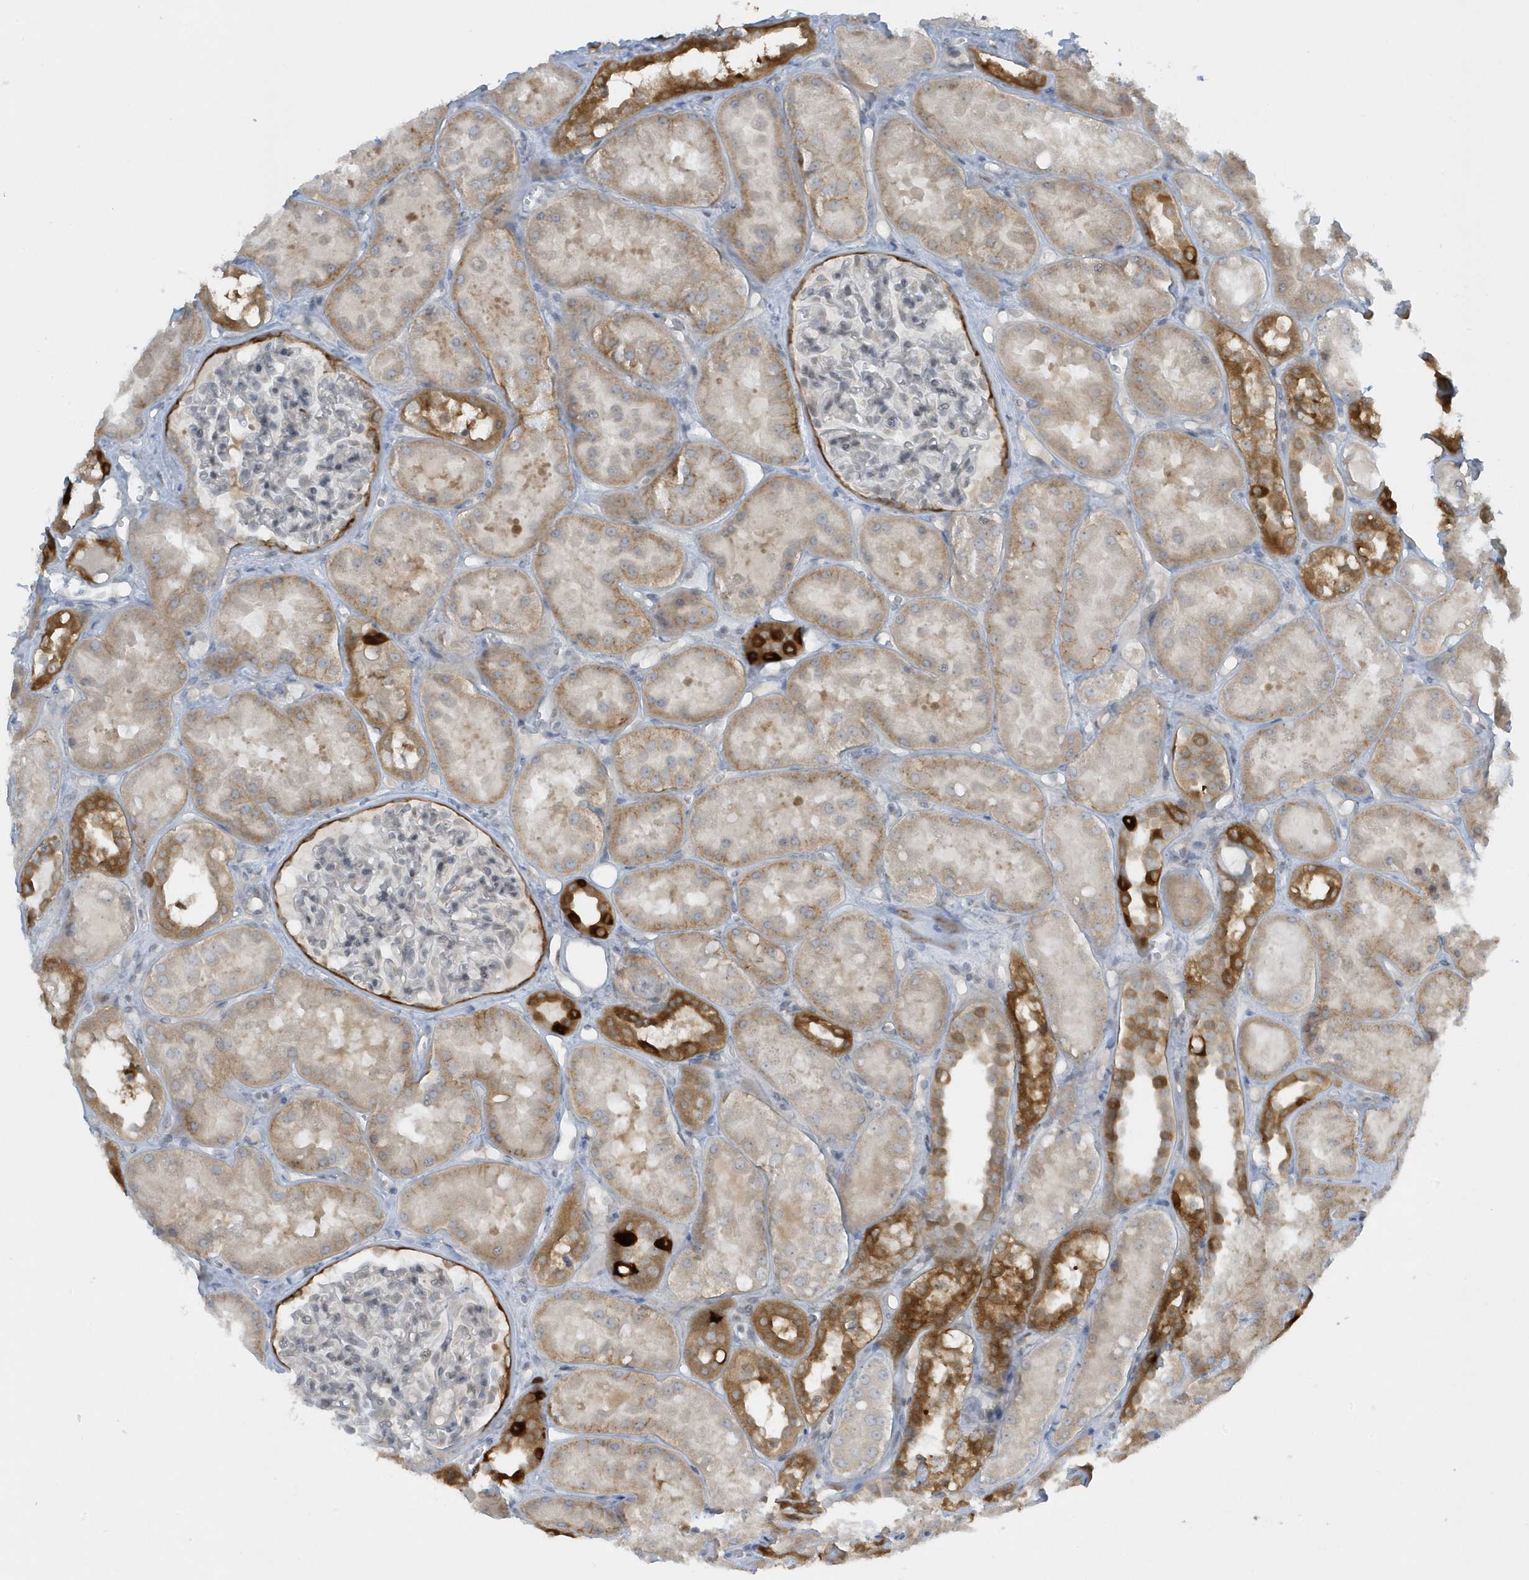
{"staining": {"intensity": "negative", "quantity": "none", "location": "none"}, "tissue": "kidney", "cell_type": "Cells in glomeruli", "image_type": "normal", "snomed": [{"axis": "morphology", "description": "Normal tissue, NOS"}, {"axis": "topography", "description": "Kidney"}], "caption": "An IHC histopathology image of unremarkable kidney is shown. There is no staining in cells in glomeruli of kidney. Nuclei are stained in blue.", "gene": "SCN3A", "patient": {"sex": "male", "age": 16}}